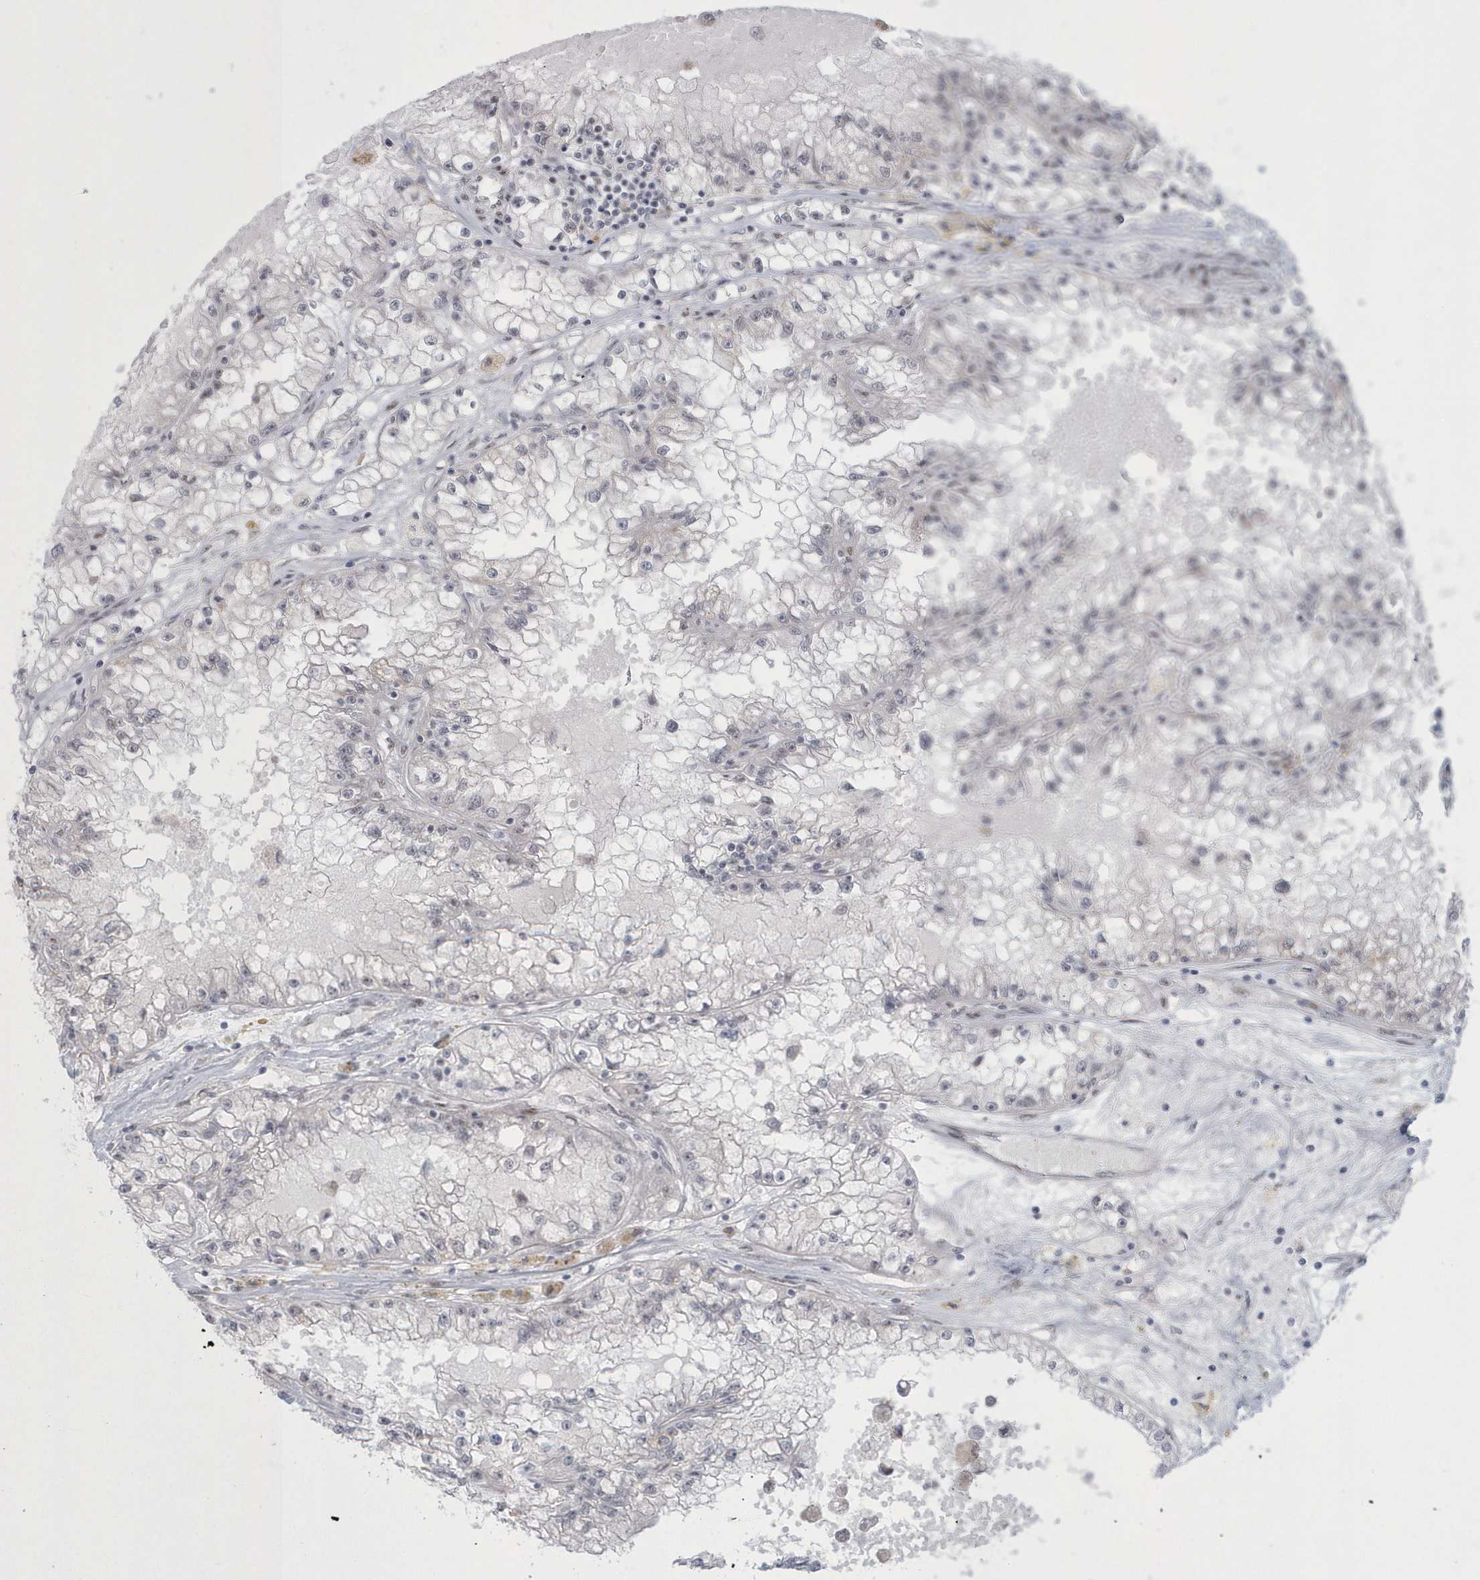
{"staining": {"intensity": "negative", "quantity": "none", "location": "none"}, "tissue": "renal cancer", "cell_type": "Tumor cells", "image_type": "cancer", "snomed": [{"axis": "morphology", "description": "Adenocarcinoma, NOS"}, {"axis": "topography", "description": "Kidney"}], "caption": "Renal adenocarcinoma was stained to show a protein in brown. There is no significant staining in tumor cells. (DAB (3,3'-diaminobenzidine) immunohistochemistry (IHC) visualized using brightfield microscopy, high magnification).", "gene": "KDM6B", "patient": {"sex": "male", "age": 56}}